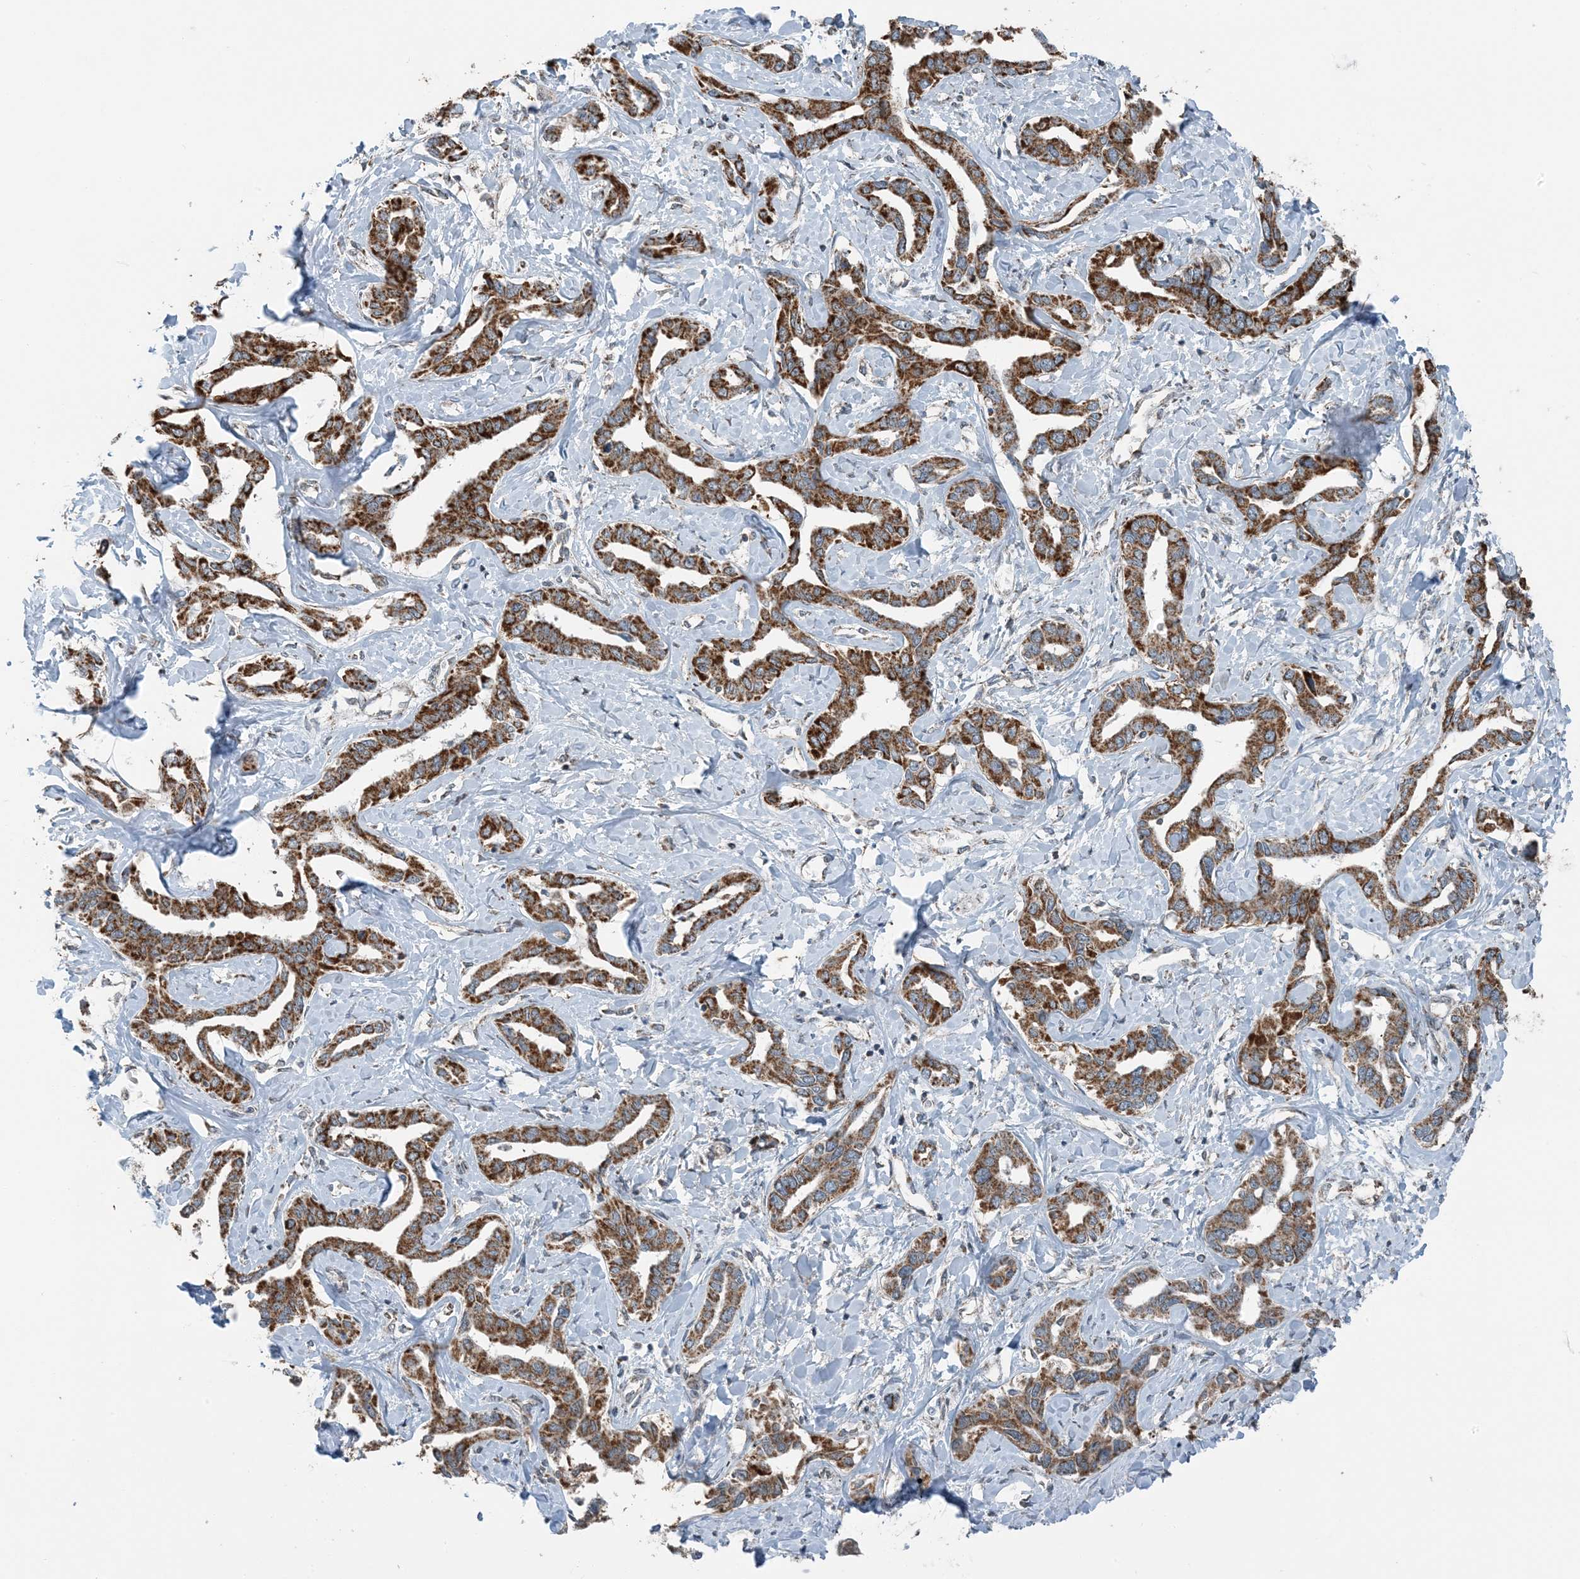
{"staining": {"intensity": "strong", "quantity": ">75%", "location": "cytoplasmic/membranous"}, "tissue": "liver cancer", "cell_type": "Tumor cells", "image_type": "cancer", "snomed": [{"axis": "morphology", "description": "Cholangiocarcinoma"}, {"axis": "topography", "description": "Liver"}], "caption": "IHC image of neoplastic tissue: liver cancer (cholangiocarcinoma) stained using IHC shows high levels of strong protein expression localized specifically in the cytoplasmic/membranous of tumor cells, appearing as a cytoplasmic/membranous brown color.", "gene": "PILRB", "patient": {"sex": "male", "age": 59}}